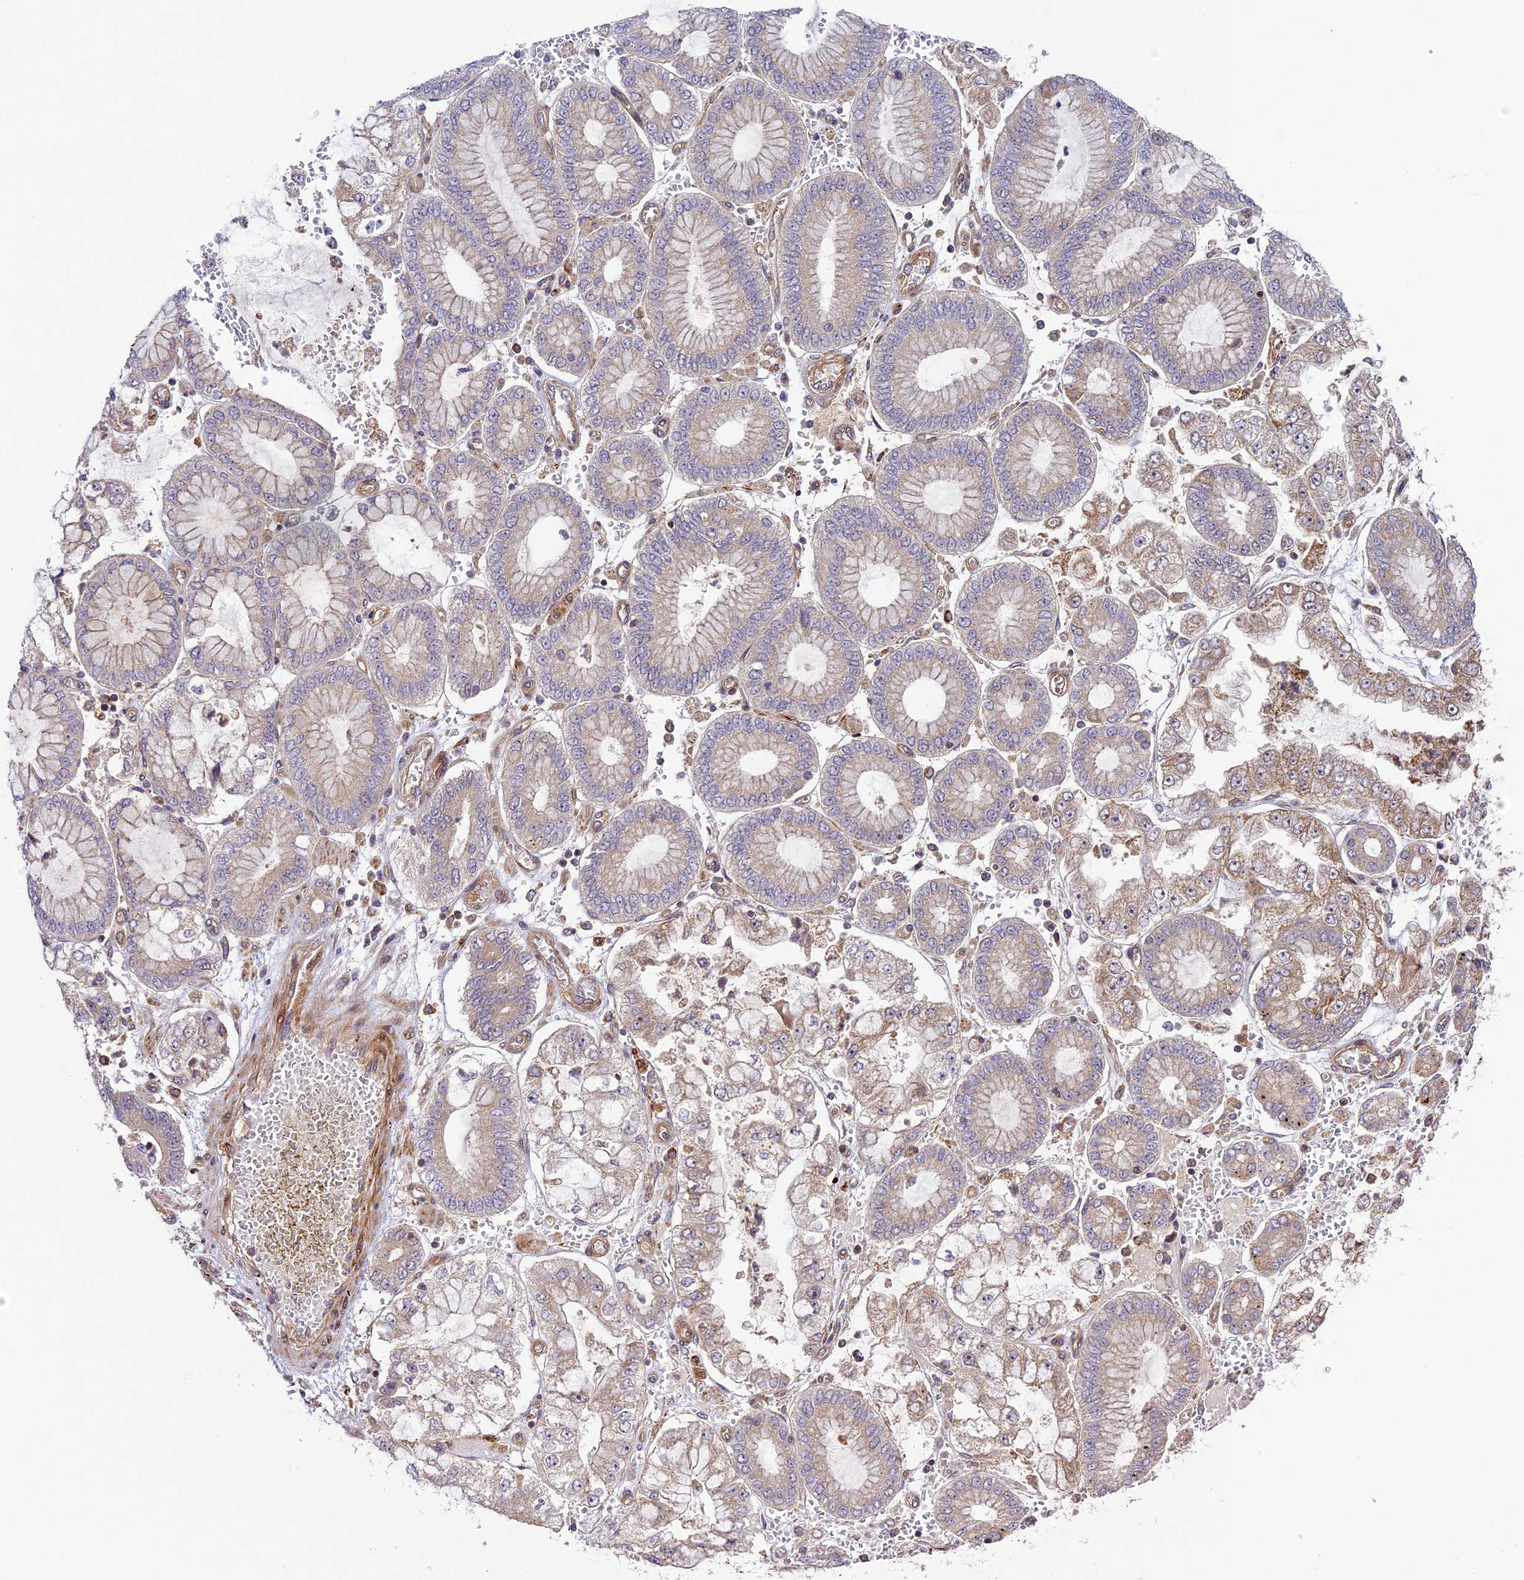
{"staining": {"intensity": "weak", "quantity": "<25%", "location": "cytoplasmic/membranous"}, "tissue": "stomach cancer", "cell_type": "Tumor cells", "image_type": "cancer", "snomed": [{"axis": "morphology", "description": "Adenocarcinoma, NOS"}, {"axis": "topography", "description": "Stomach"}], "caption": "Histopathology image shows no protein expression in tumor cells of stomach cancer (adenocarcinoma) tissue.", "gene": "DGKH", "patient": {"sex": "male", "age": 76}}